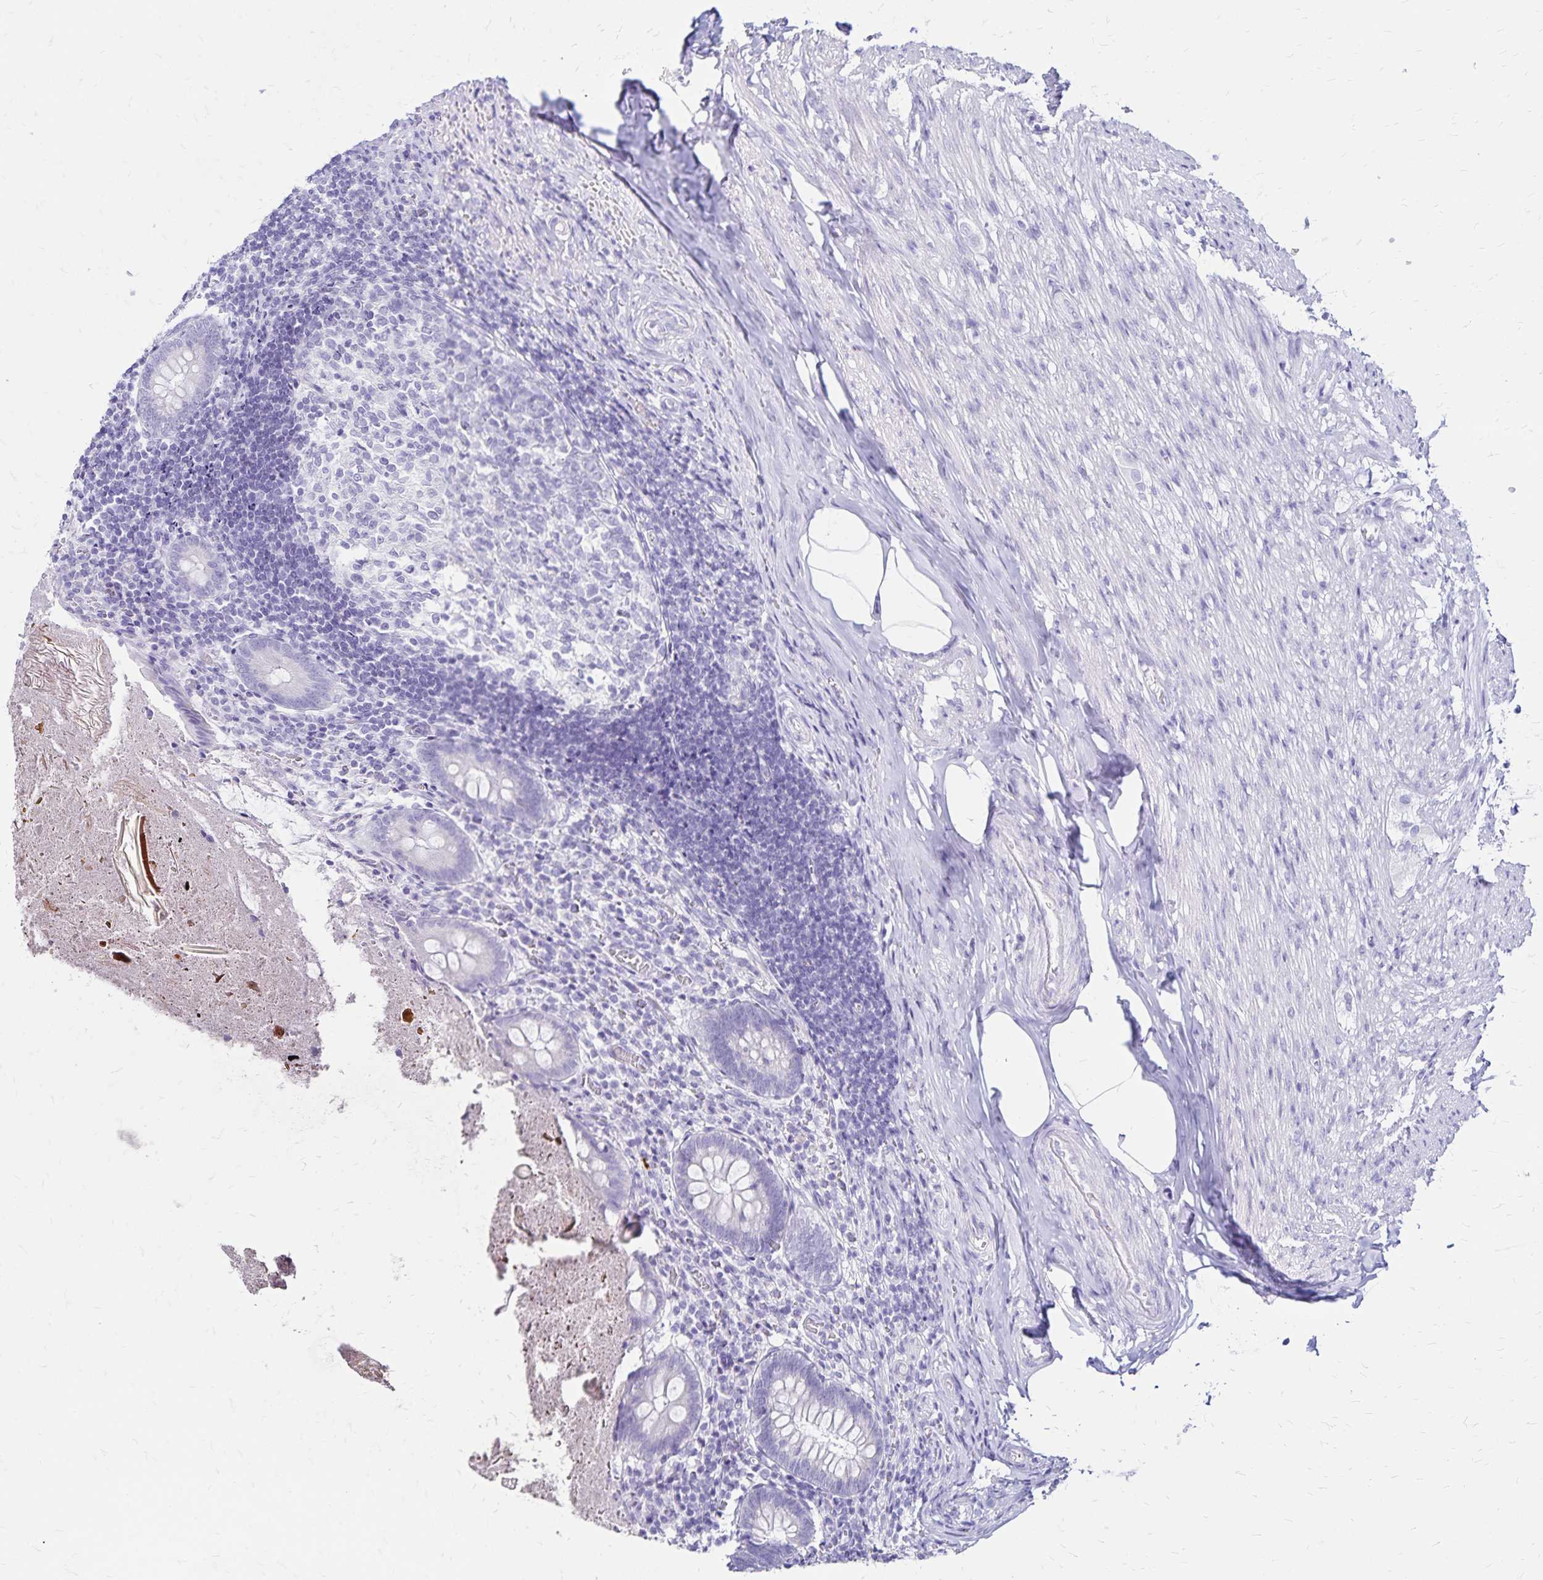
{"staining": {"intensity": "negative", "quantity": "none", "location": "none"}, "tissue": "appendix", "cell_type": "Glandular cells", "image_type": "normal", "snomed": [{"axis": "morphology", "description": "Normal tissue, NOS"}, {"axis": "topography", "description": "Appendix"}], "caption": "This is a histopathology image of immunohistochemistry staining of benign appendix, which shows no positivity in glandular cells.", "gene": "LIN28B", "patient": {"sex": "female", "age": 17}}